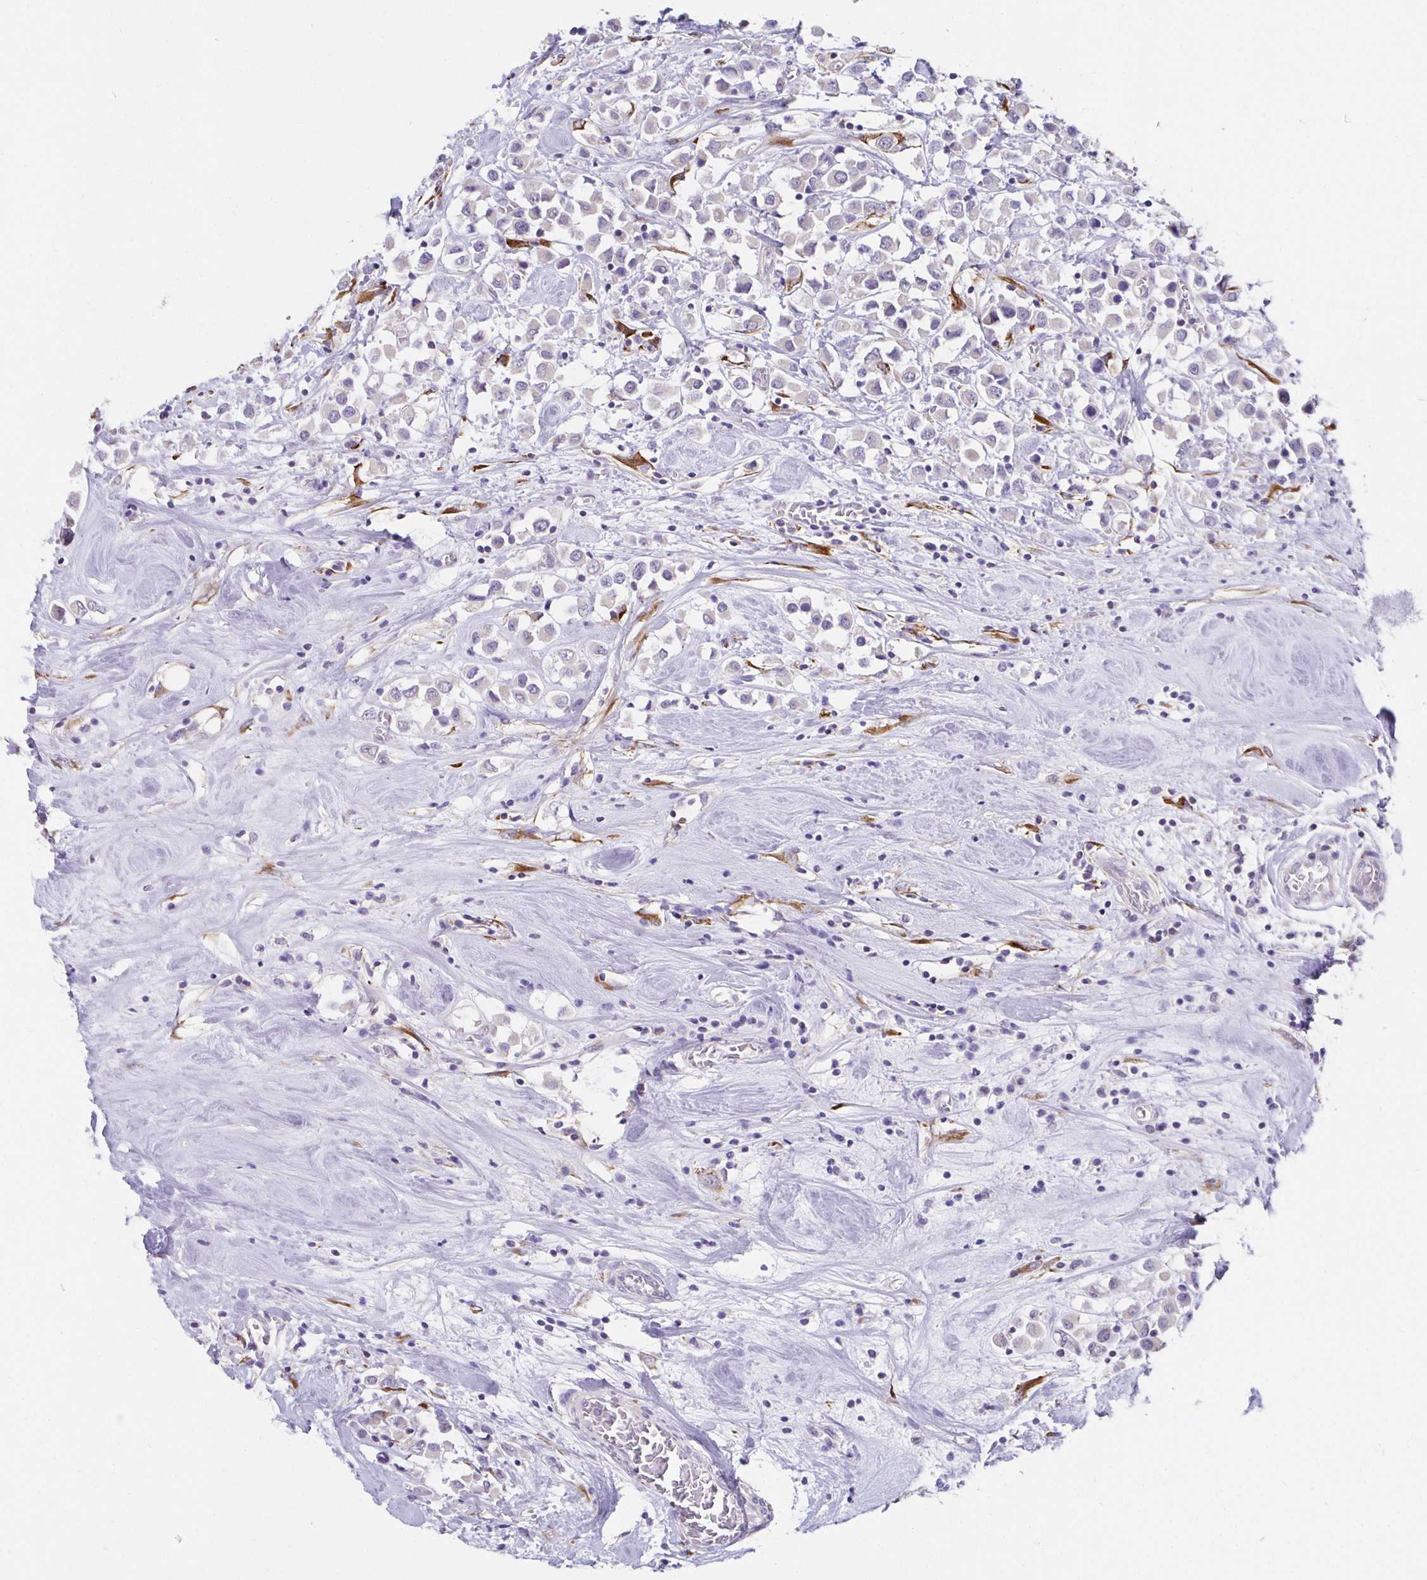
{"staining": {"intensity": "negative", "quantity": "none", "location": "none"}, "tissue": "breast cancer", "cell_type": "Tumor cells", "image_type": "cancer", "snomed": [{"axis": "morphology", "description": "Duct carcinoma"}, {"axis": "topography", "description": "Breast"}], "caption": "High power microscopy image of an IHC photomicrograph of breast cancer (invasive ductal carcinoma), revealing no significant positivity in tumor cells.", "gene": "CXCR1", "patient": {"sex": "female", "age": 61}}